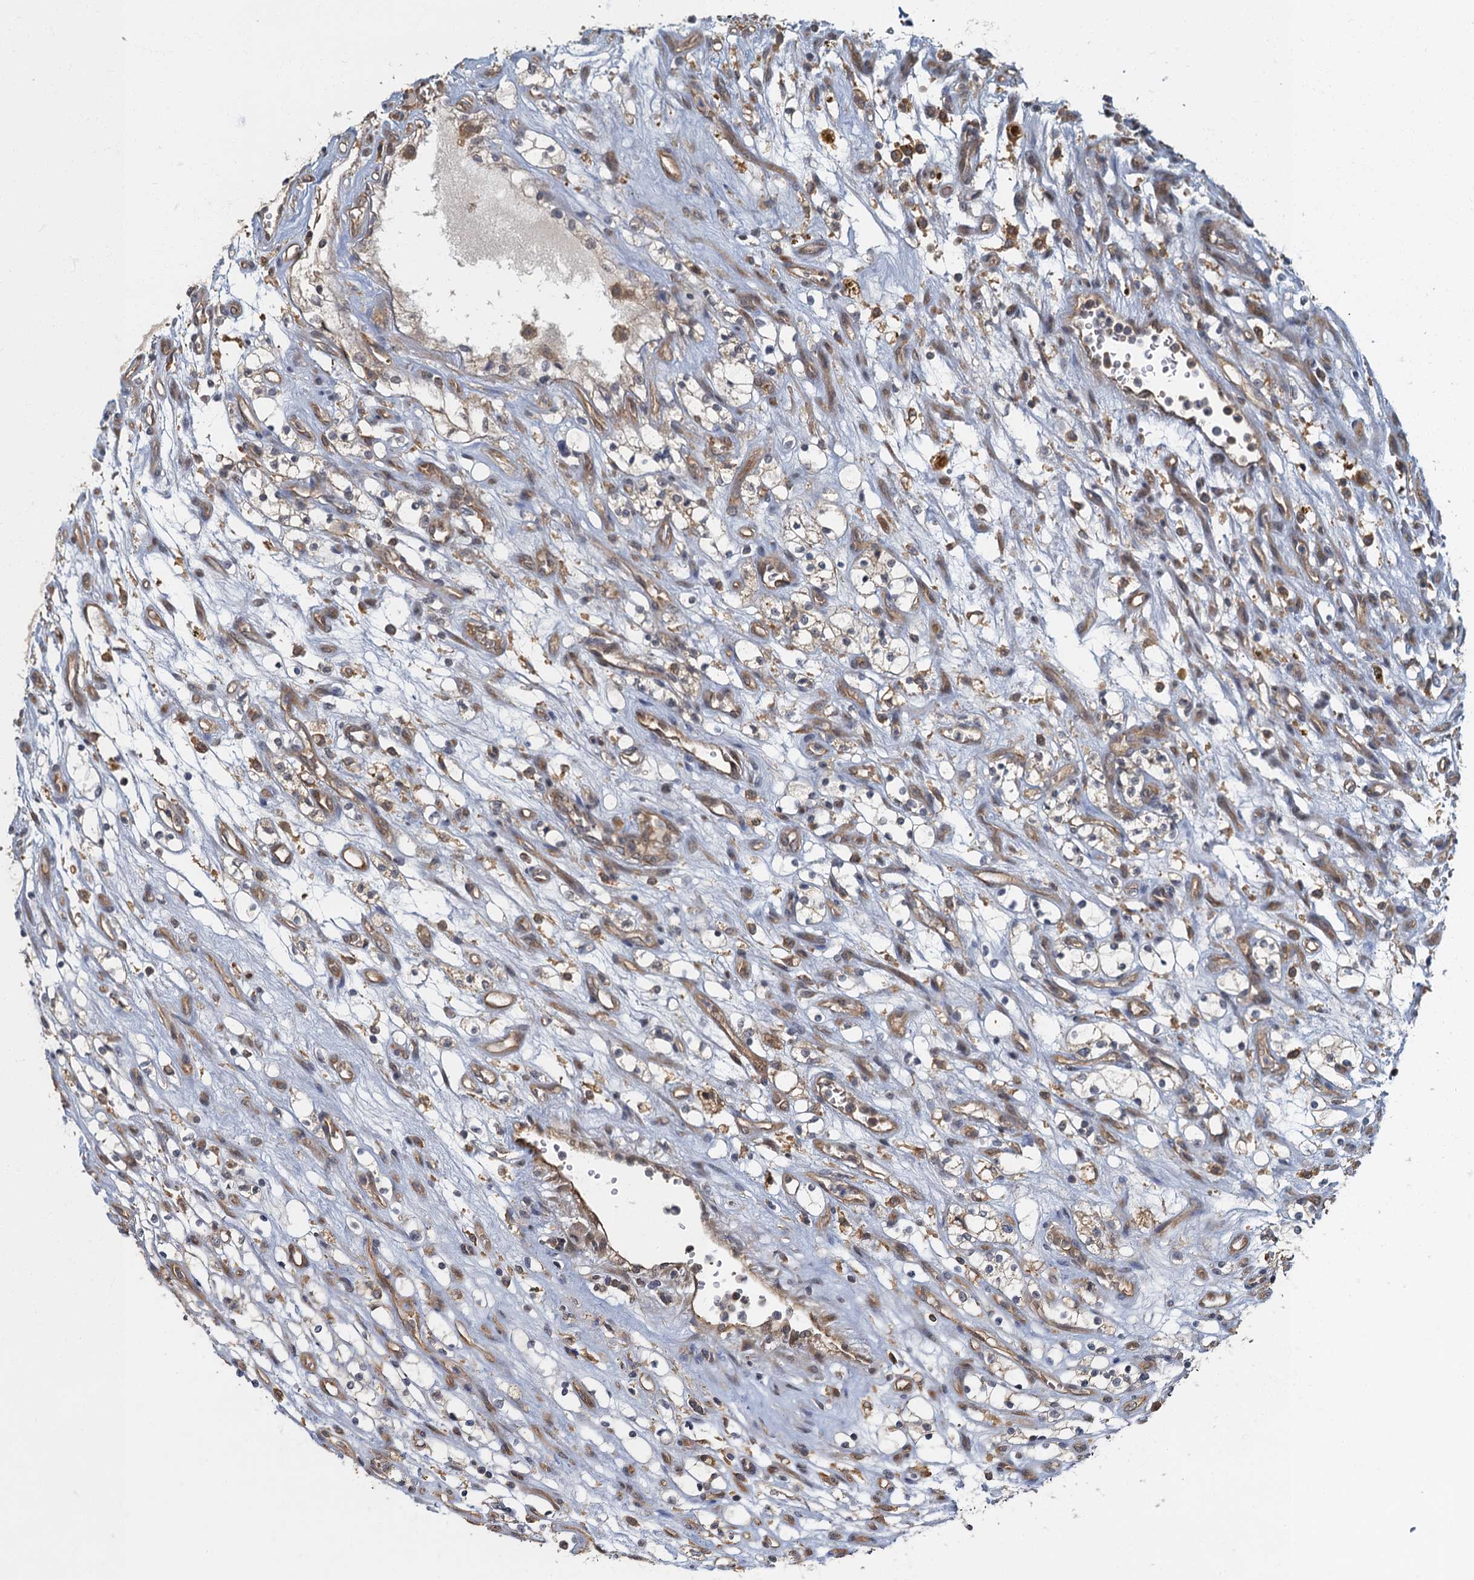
{"staining": {"intensity": "negative", "quantity": "none", "location": "none"}, "tissue": "renal cancer", "cell_type": "Tumor cells", "image_type": "cancer", "snomed": [{"axis": "morphology", "description": "Adenocarcinoma, NOS"}, {"axis": "topography", "description": "Kidney"}], "caption": "Adenocarcinoma (renal) was stained to show a protein in brown. There is no significant positivity in tumor cells.", "gene": "TBCK", "patient": {"sex": "female", "age": 69}}